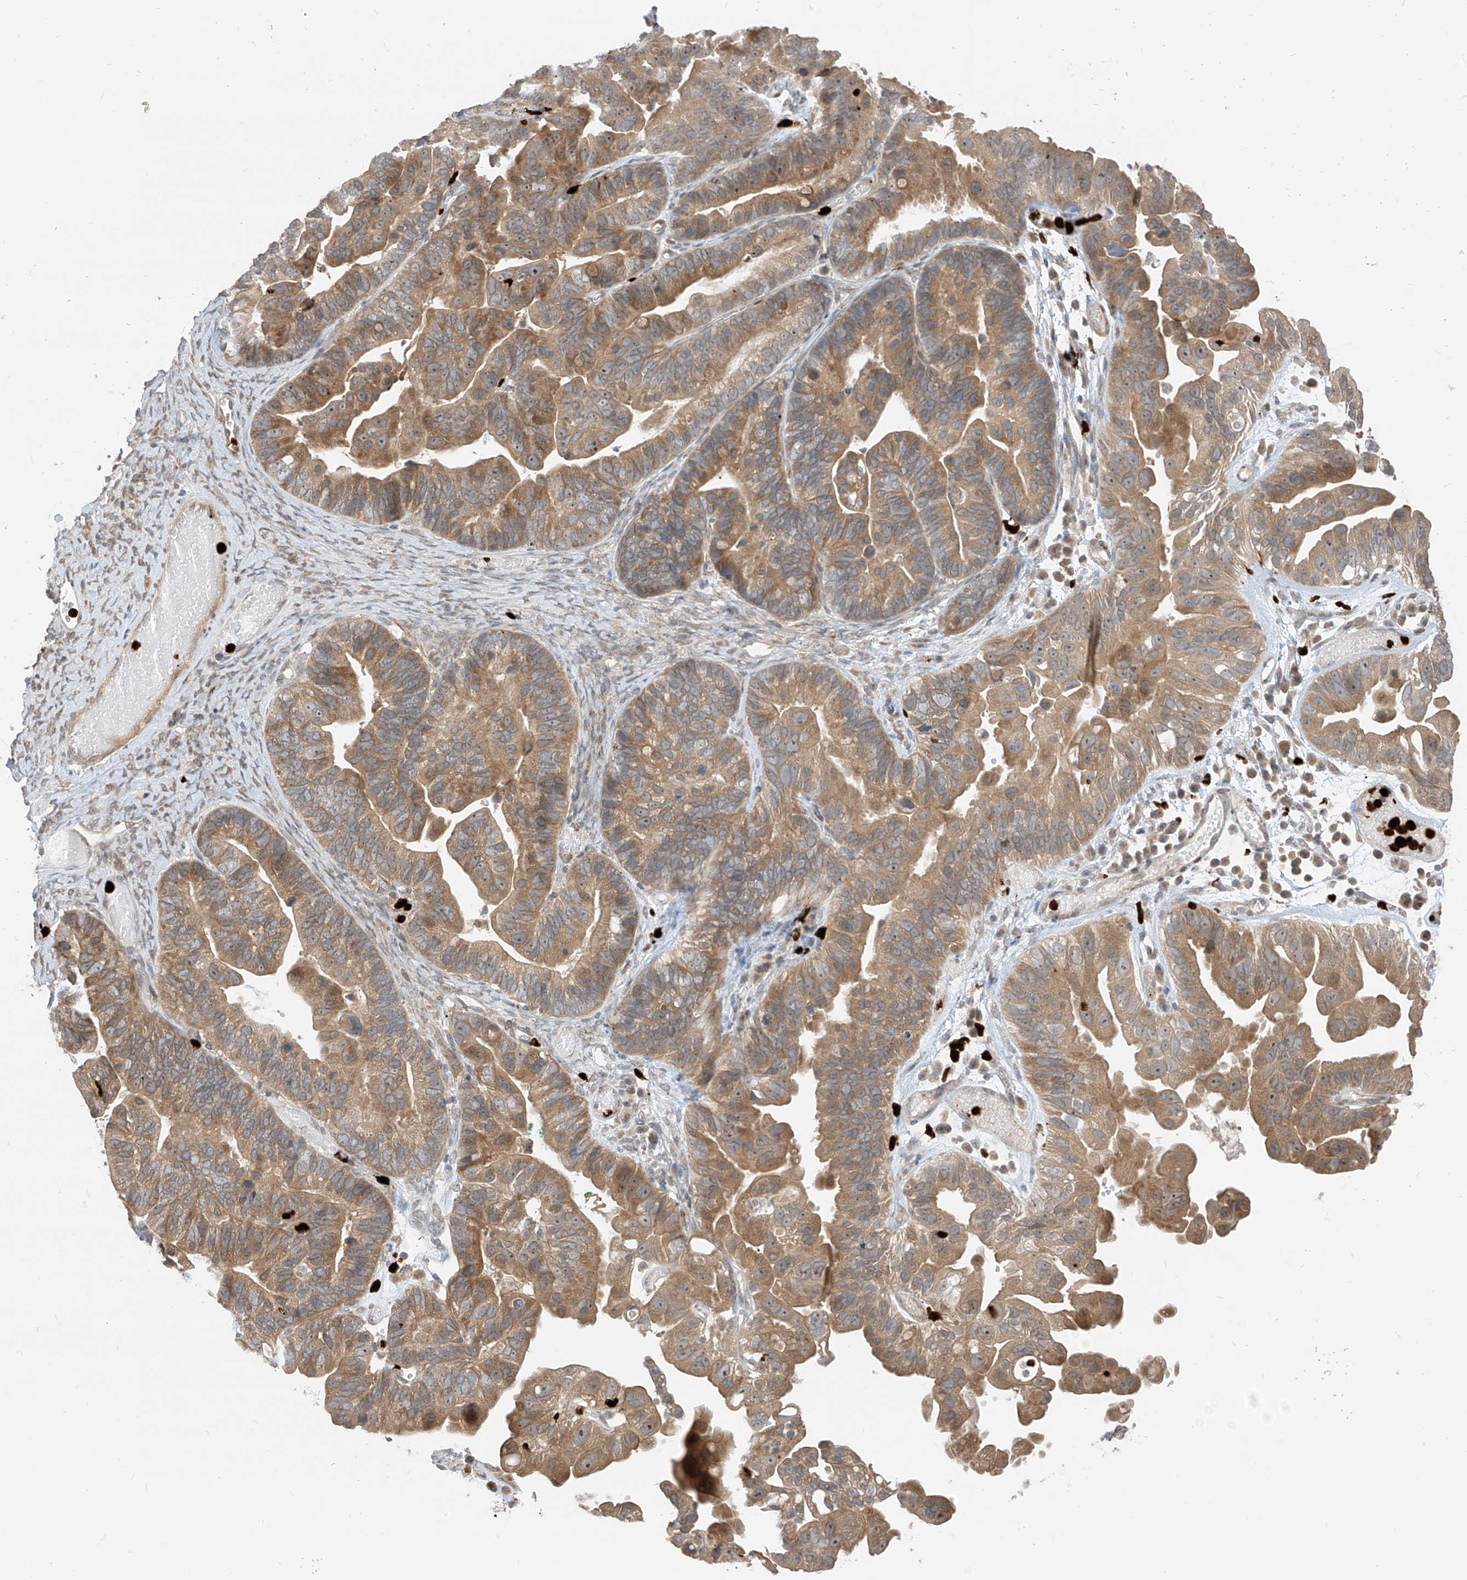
{"staining": {"intensity": "moderate", "quantity": ">75%", "location": "cytoplasmic/membranous,nuclear"}, "tissue": "ovarian cancer", "cell_type": "Tumor cells", "image_type": "cancer", "snomed": [{"axis": "morphology", "description": "Cystadenocarcinoma, serous, NOS"}, {"axis": "topography", "description": "Ovary"}], "caption": "A photomicrograph showing moderate cytoplasmic/membranous and nuclear expression in about >75% of tumor cells in ovarian serous cystadenocarcinoma, as visualized by brown immunohistochemical staining.", "gene": "CNKSR1", "patient": {"sex": "female", "age": 56}}